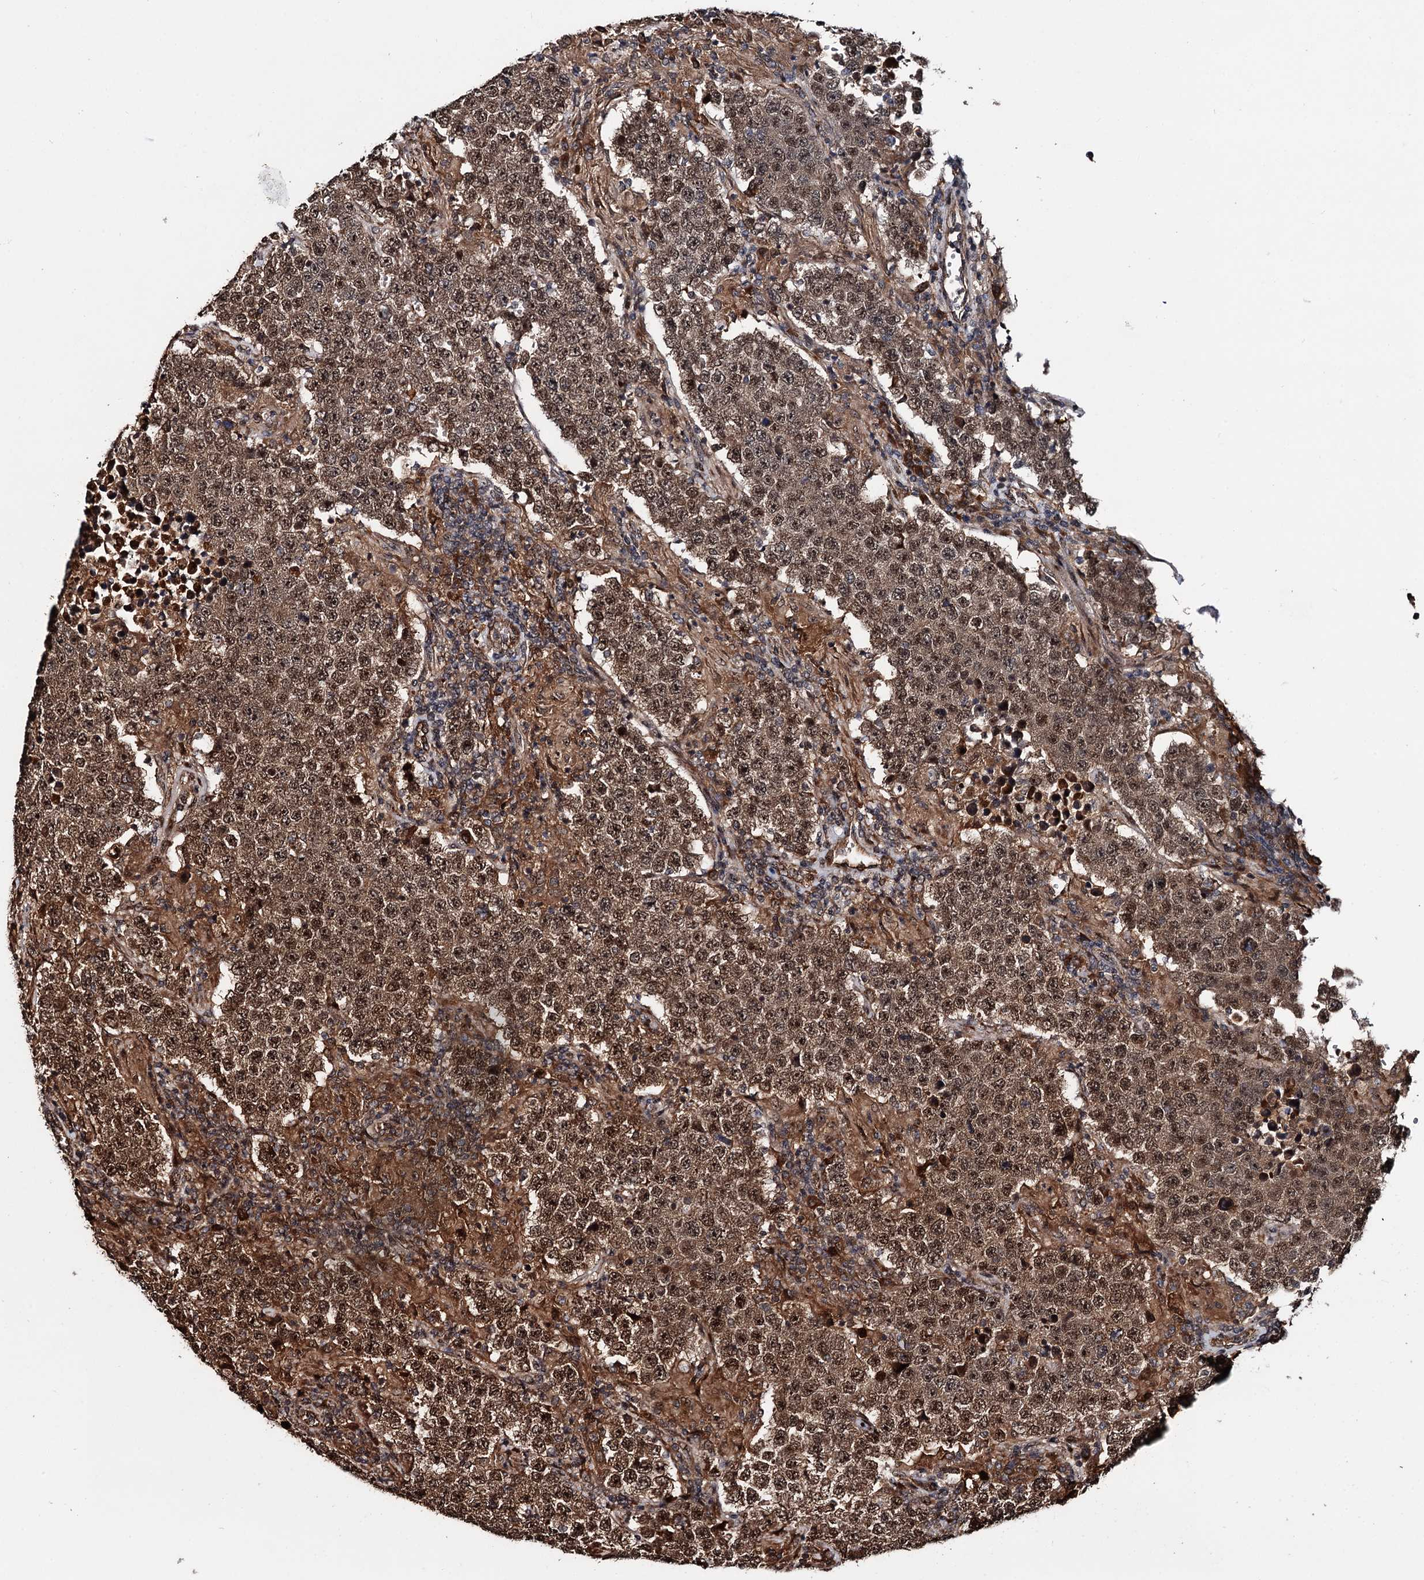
{"staining": {"intensity": "moderate", "quantity": ">75%", "location": "cytoplasmic/membranous,nuclear"}, "tissue": "testis cancer", "cell_type": "Tumor cells", "image_type": "cancer", "snomed": [{"axis": "morphology", "description": "Normal tissue, NOS"}, {"axis": "morphology", "description": "Urothelial carcinoma, High grade"}, {"axis": "morphology", "description": "Seminoma, NOS"}, {"axis": "morphology", "description": "Carcinoma, Embryonal, NOS"}, {"axis": "topography", "description": "Urinary bladder"}, {"axis": "topography", "description": "Testis"}], "caption": "Testis seminoma stained for a protein (brown) demonstrates moderate cytoplasmic/membranous and nuclear positive positivity in approximately >75% of tumor cells.", "gene": "CEP192", "patient": {"sex": "male", "age": 41}}